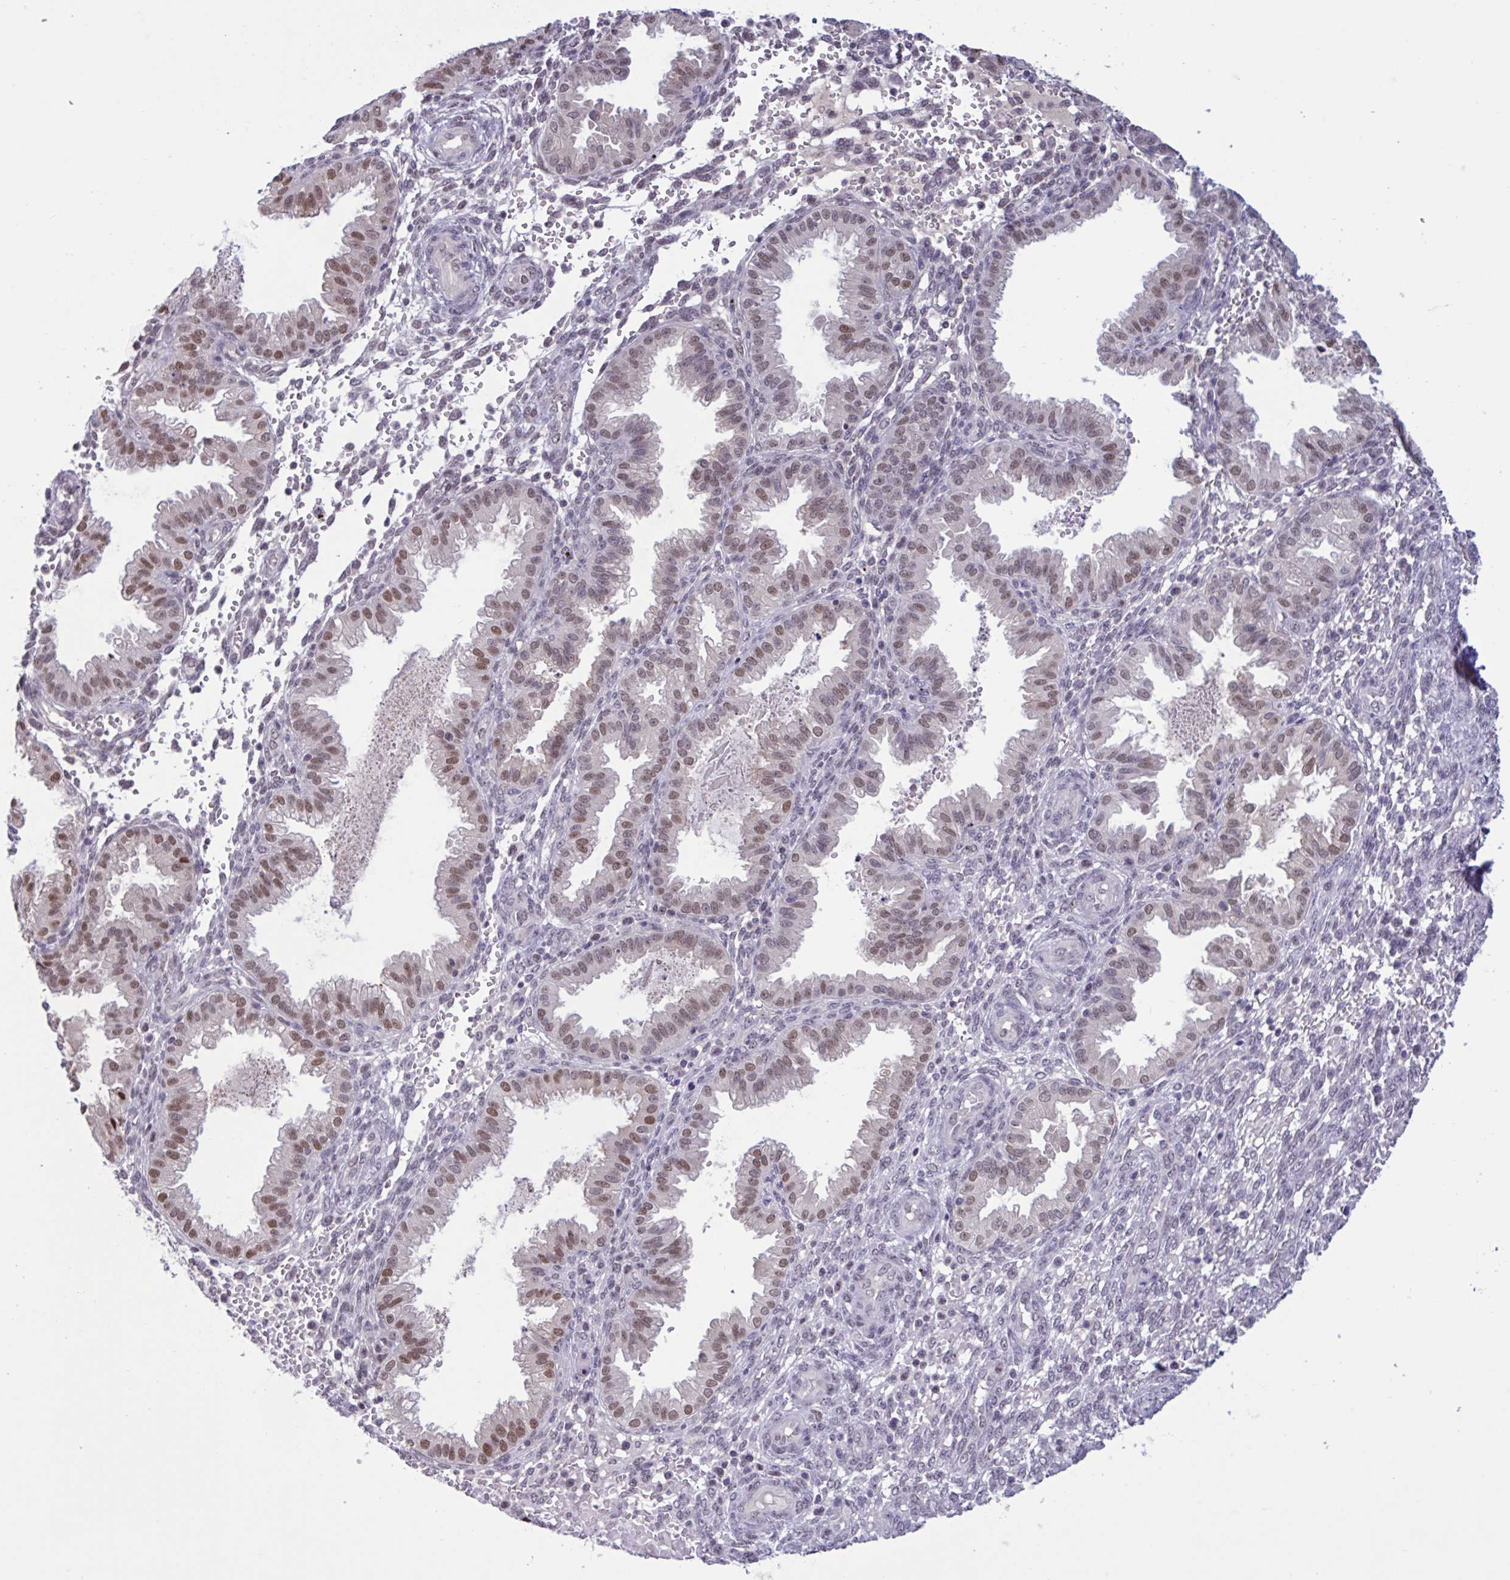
{"staining": {"intensity": "negative", "quantity": "none", "location": "none"}, "tissue": "endometrium", "cell_type": "Cells in endometrial stroma", "image_type": "normal", "snomed": [{"axis": "morphology", "description": "Normal tissue, NOS"}, {"axis": "topography", "description": "Endometrium"}], "caption": "IHC histopathology image of benign endometrium: endometrium stained with DAB (3,3'-diaminobenzidine) exhibits no significant protein positivity in cells in endometrial stroma. (Immunohistochemistry (ihc), brightfield microscopy, high magnification).", "gene": "RBL1", "patient": {"sex": "female", "age": 33}}